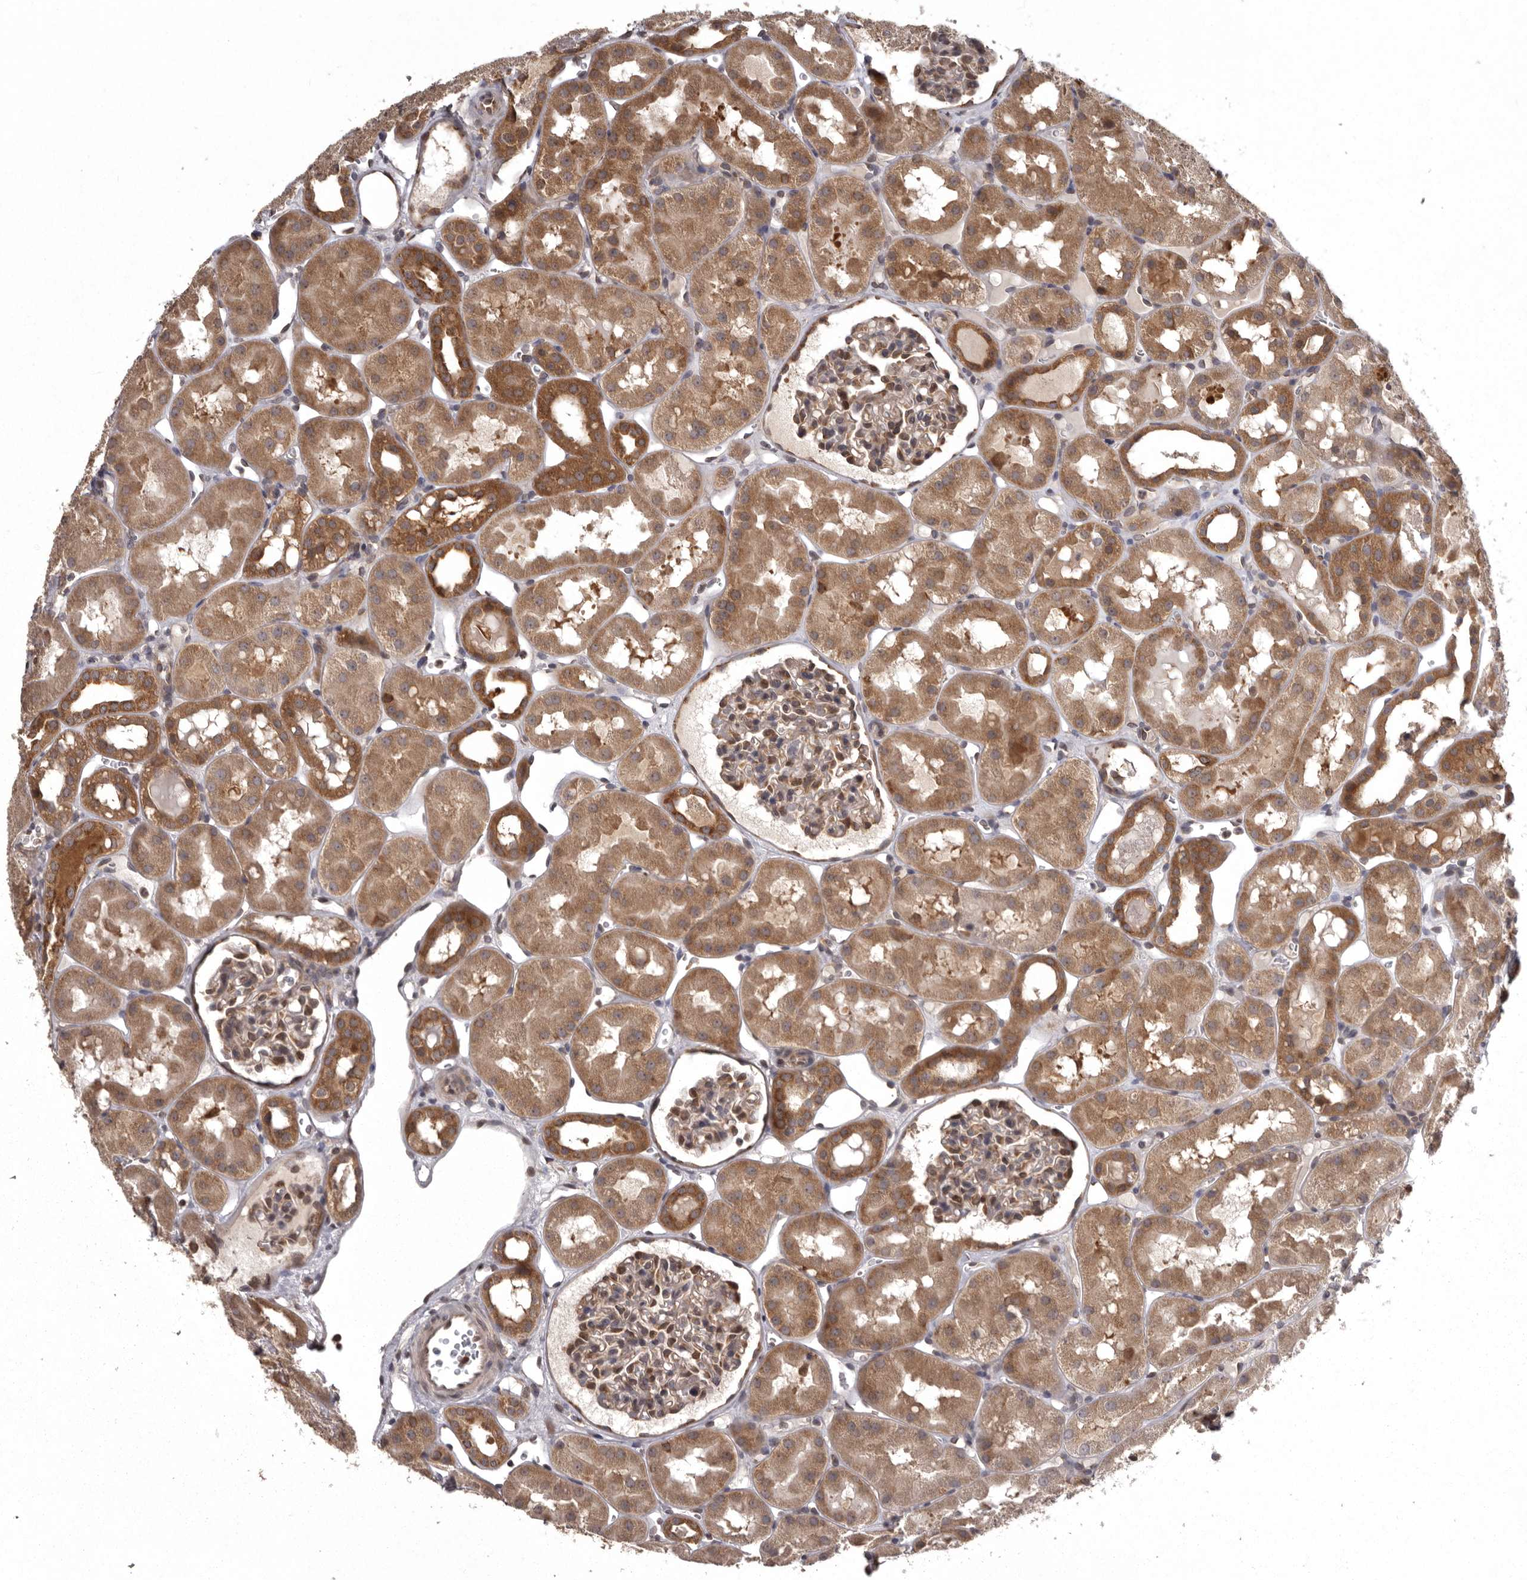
{"staining": {"intensity": "moderate", "quantity": "25%-75%", "location": "cytoplasmic/membranous"}, "tissue": "kidney", "cell_type": "Cells in glomeruli", "image_type": "normal", "snomed": [{"axis": "morphology", "description": "Normal tissue, NOS"}, {"axis": "topography", "description": "Kidney"}], "caption": "A high-resolution image shows IHC staining of normal kidney, which demonstrates moderate cytoplasmic/membranous positivity in approximately 25%-75% of cells in glomeruli. (Stains: DAB in brown, nuclei in blue, Microscopy: brightfield microscopy at high magnification).", "gene": "DARS1", "patient": {"sex": "male", "age": 16}}